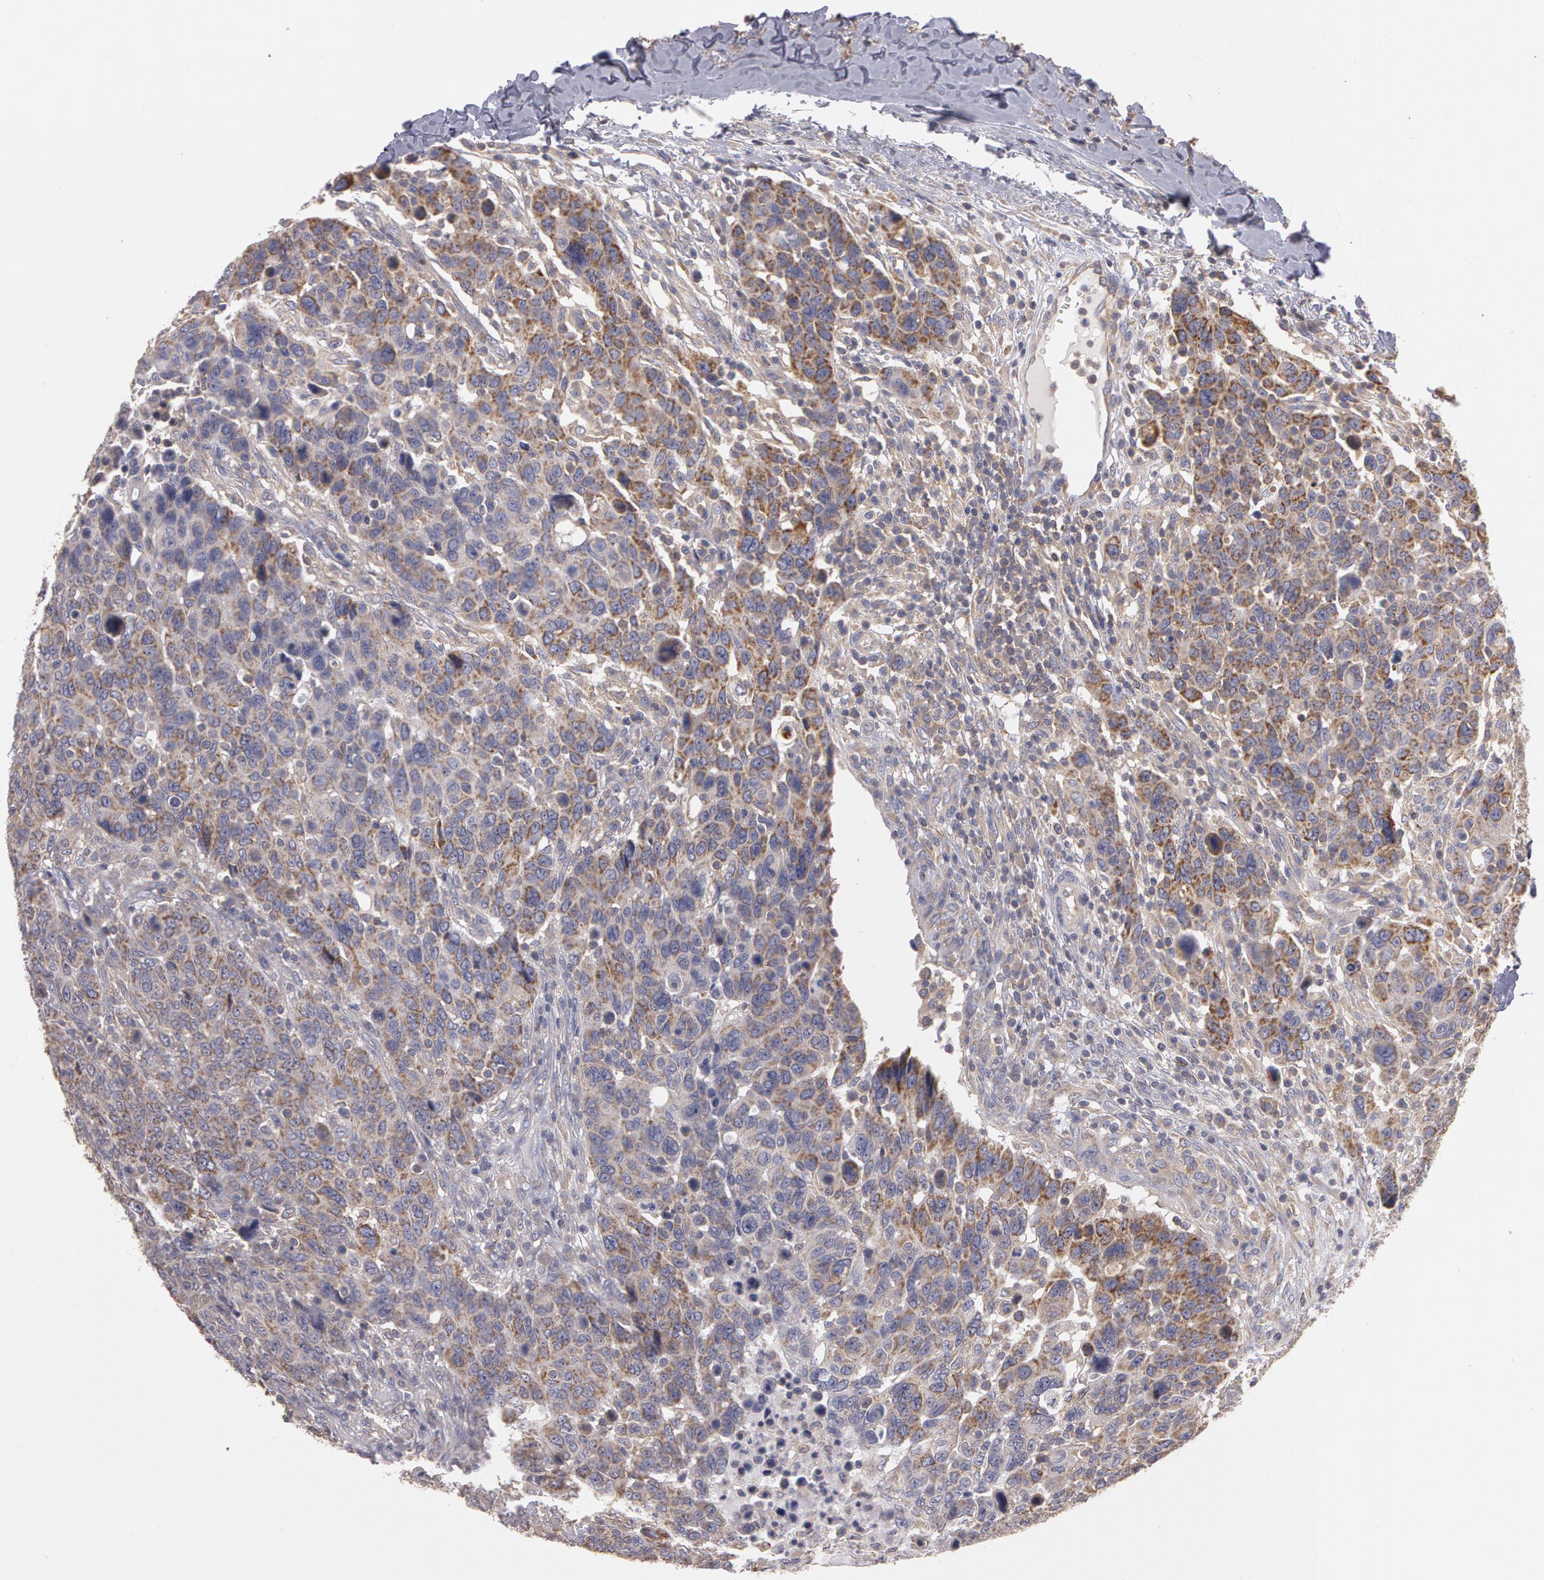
{"staining": {"intensity": "moderate", "quantity": "25%-75%", "location": "cytoplasmic/membranous"}, "tissue": "breast cancer", "cell_type": "Tumor cells", "image_type": "cancer", "snomed": [{"axis": "morphology", "description": "Duct carcinoma"}, {"axis": "topography", "description": "Breast"}], "caption": "Brown immunohistochemical staining in human intraductal carcinoma (breast) demonstrates moderate cytoplasmic/membranous staining in approximately 25%-75% of tumor cells.", "gene": "NEK9", "patient": {"sex": "female", "age": 37}}